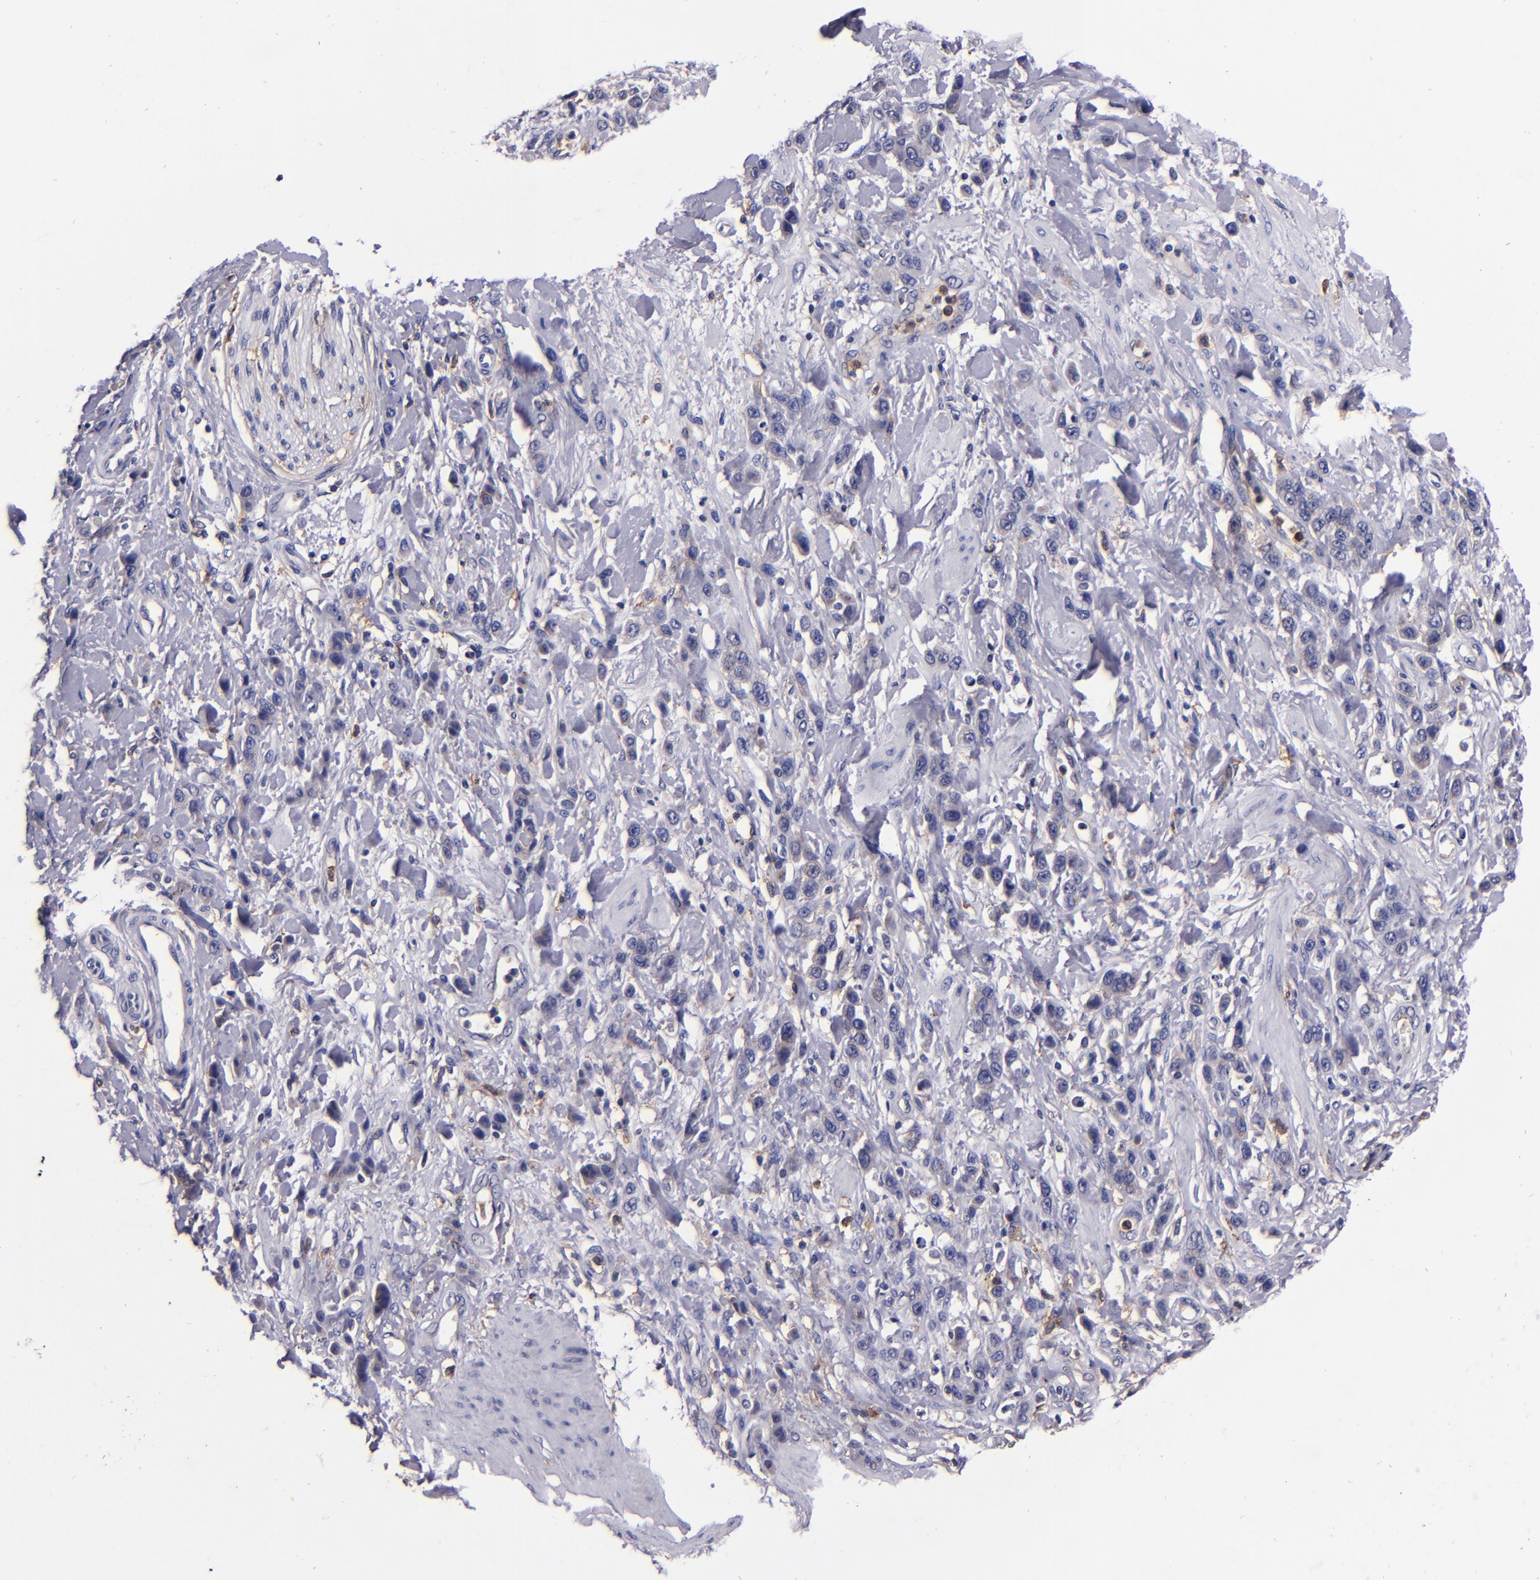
{"staining": {"intensity": "negative", "quantity": "none", "location": "none"}, "tissue": "stomach cancer", "cell_type": "Tumor cells", "image_type": "cancer", "snomed": [{"axis": "morphology", "description": "Normal tissue, NOS"}, {"axis": "morphology", "description": "Adenocarcinoma, NOS"}, {"axis": "topography", "description": "Stomach"}], "caption": "Tumor cells show no significant protein expression in stomach cancer. (Immunohistochemistry, brightfield microscopy, high magnification).", "gene": "SIRPA", "patient": {"sex": "male", "age": 82}}